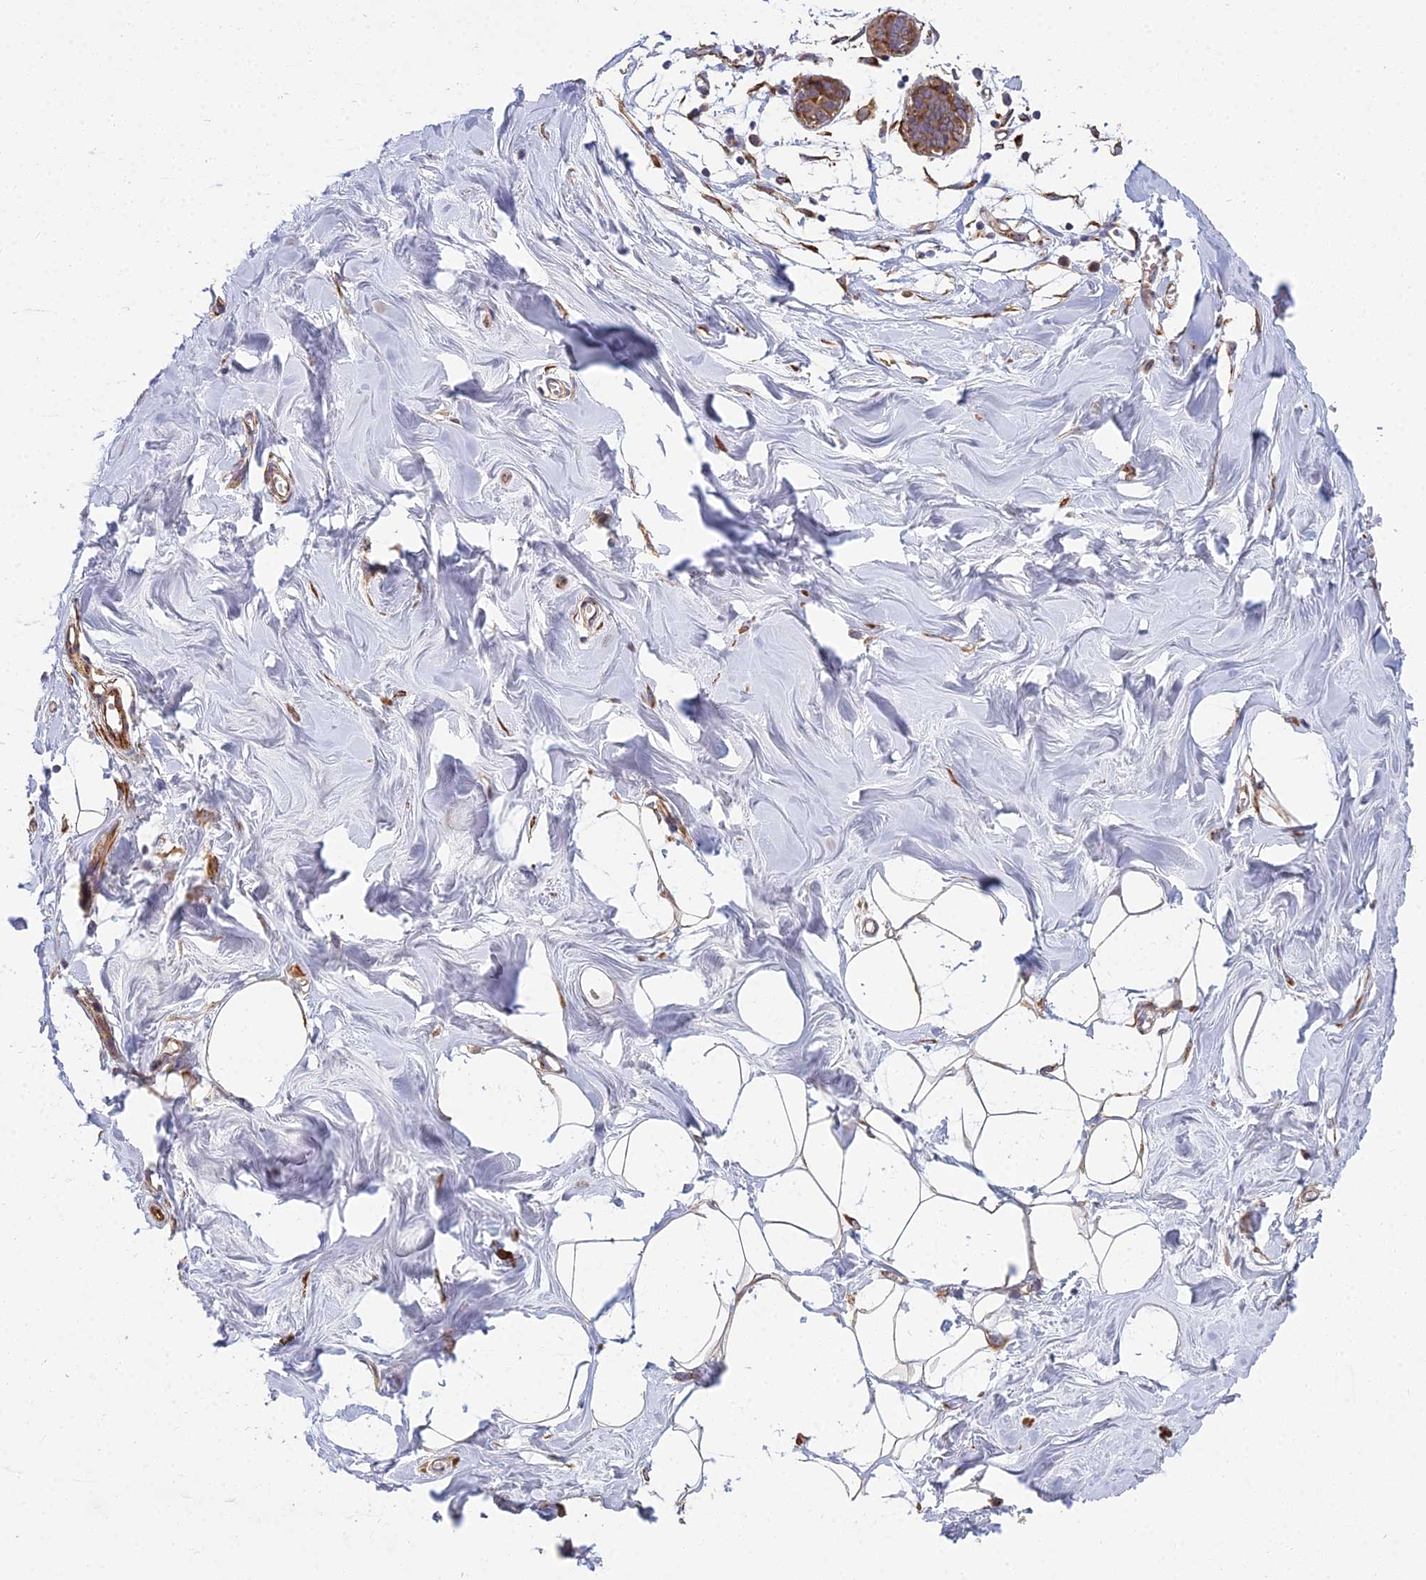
{"staining": {"intensity": "weak", "quantity": "<25%", "location": "cytoplasmic/membranous"}, "tissue": "breast", "cell_type": "Adipocytes", "image_type": "normal", "snomed": [{"axis": "morphology", "description": "Normal tissue, NOS"}, {"axis": "topography", "description": "Breast"}], "caption": "This is an immunohistochemistry micrograph of normal breast. There is no staining in adipocytes.", "gene": "NDUFAF7", "patient": {"sex": "female", "age": 27}}